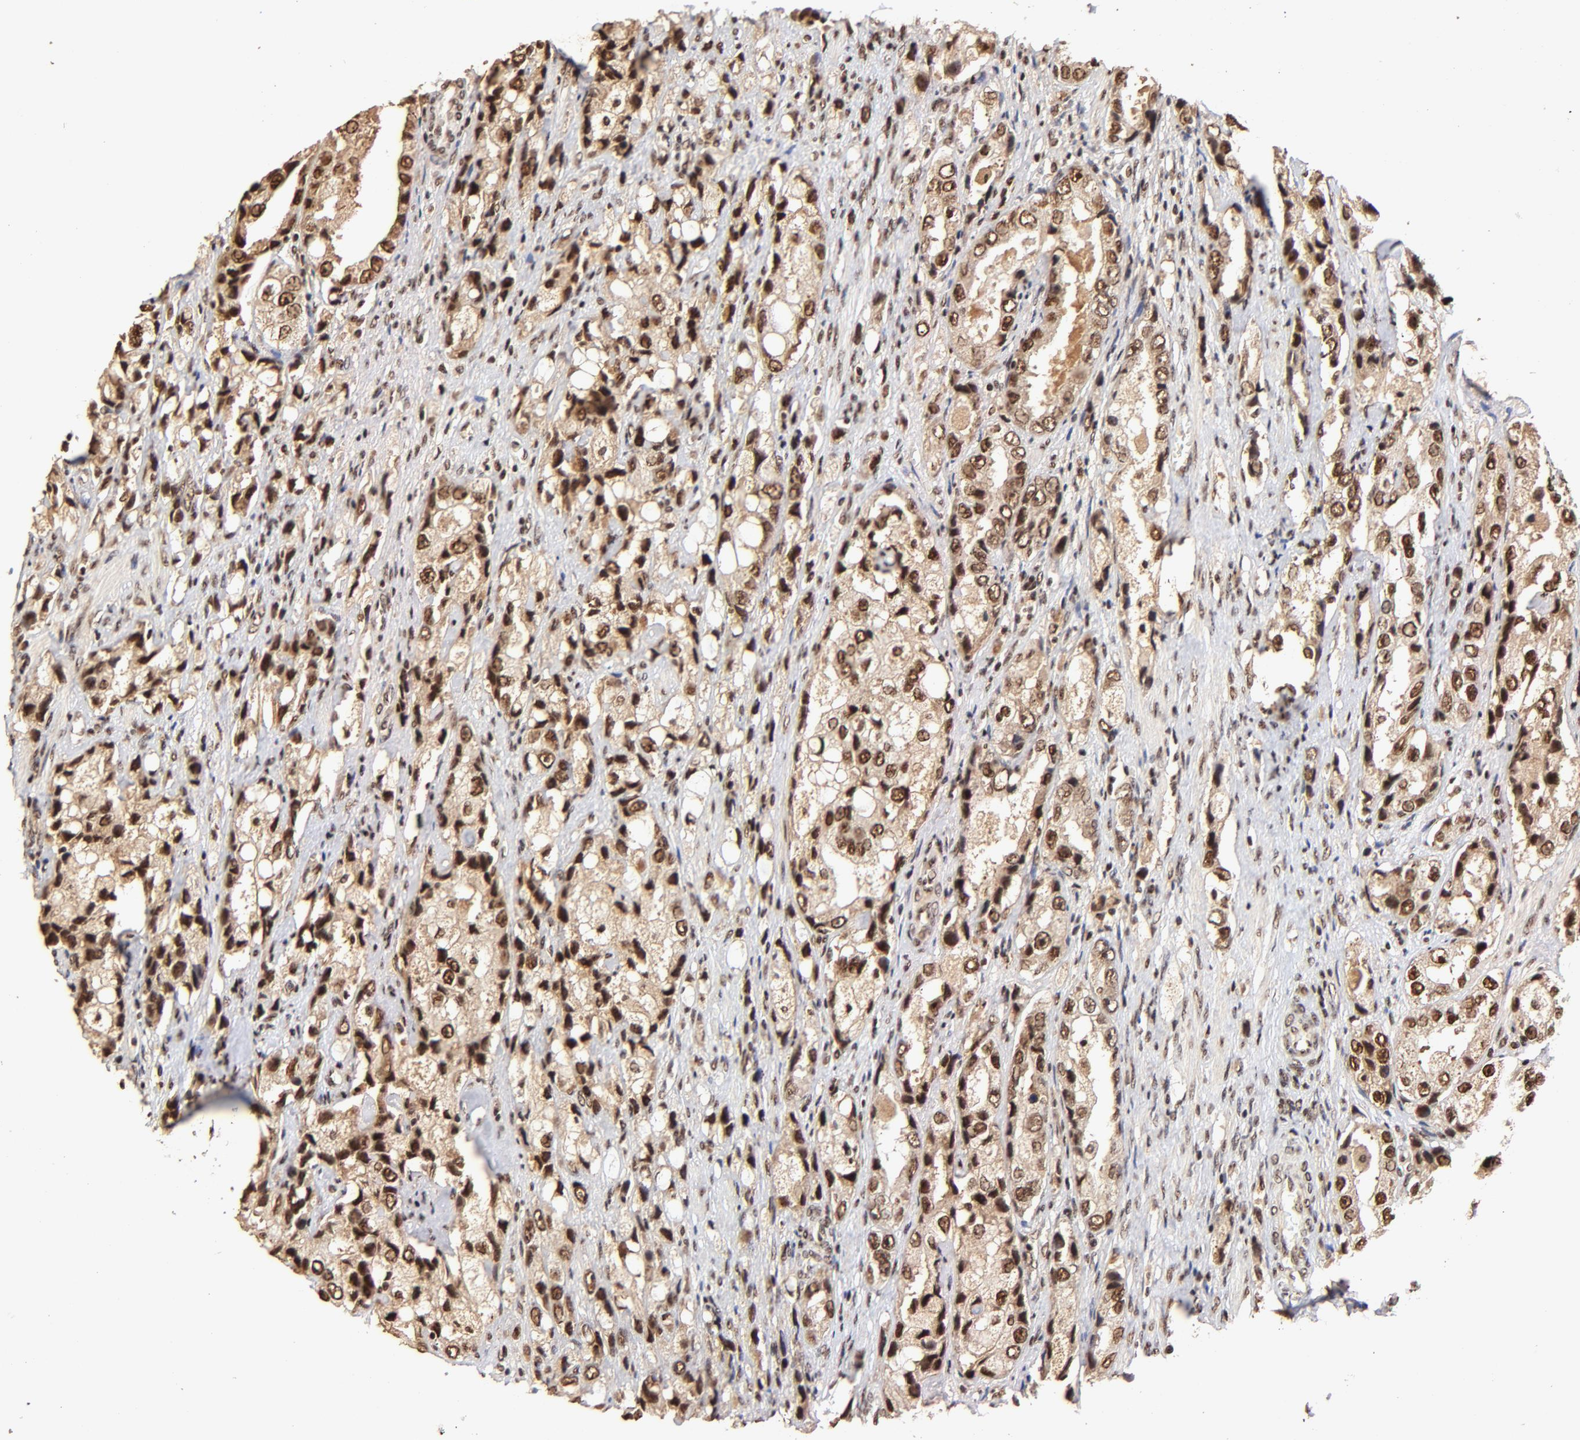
{"staining": {"intensity": "strong", "quantity": ">75%", "location": "nuclear"}, "tissue": "prostate cancer", "cell_type": "Tumor cells", "image_type": "cancer", "snomed": [{"axis": "morphology", "description": "Adenocarcinoma, High grade"}, {"axis": "topography", "description": "Prostate"}], "caption": "The immunohistochemical stain shows strong nuclear staining in tumor cells of prostate cancer (high-grade adenocarcinoma) tissue. (IHC, brightfield microscopy, high magnification).", "gene": "MED12", "patient": {"sex": "male", "age": 63}}